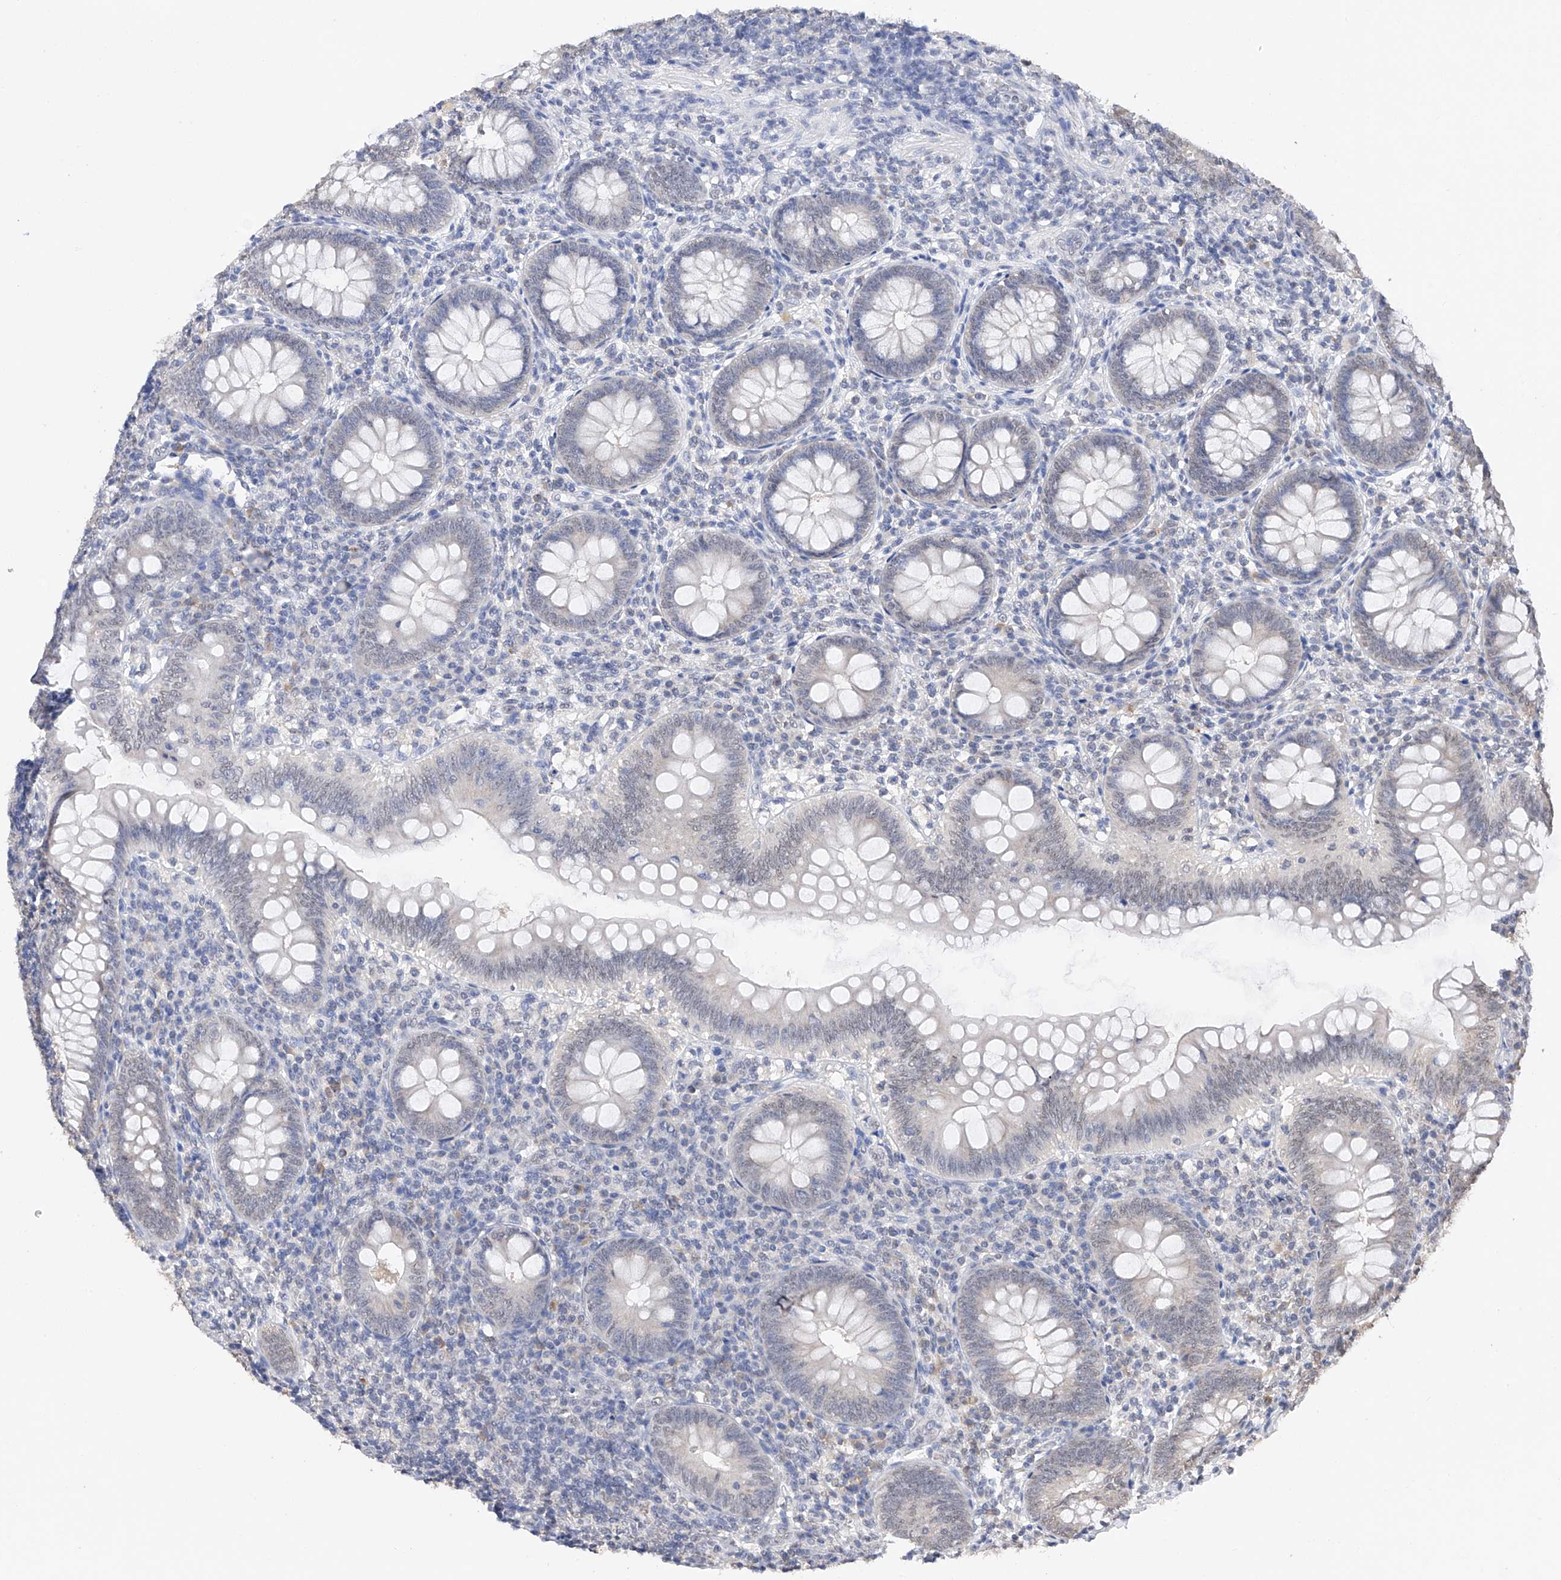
{"staining": {"intensity": "negative", "quantity": "none", "location": "none"}, "tissue": "appendix", "cell_type": "Glandular cells", "image_type": "normal", "snomed": [{"axis": "morphology", "description": "Normal tissue, NOS"}, {"axis": "topography", "description": "Appendix"}], "caption": "Glandular cells show no significant staining in unremarkable appendix. (Stains: DAB (3,3'-diaminobenzidine) immunohistochemistry (IHC) with hematoxylin counter stain, Microscopy: brightfield microscopy at high magnification).", "gene": "DMAP1", "patient": {"sex": "male", "age": 14}}